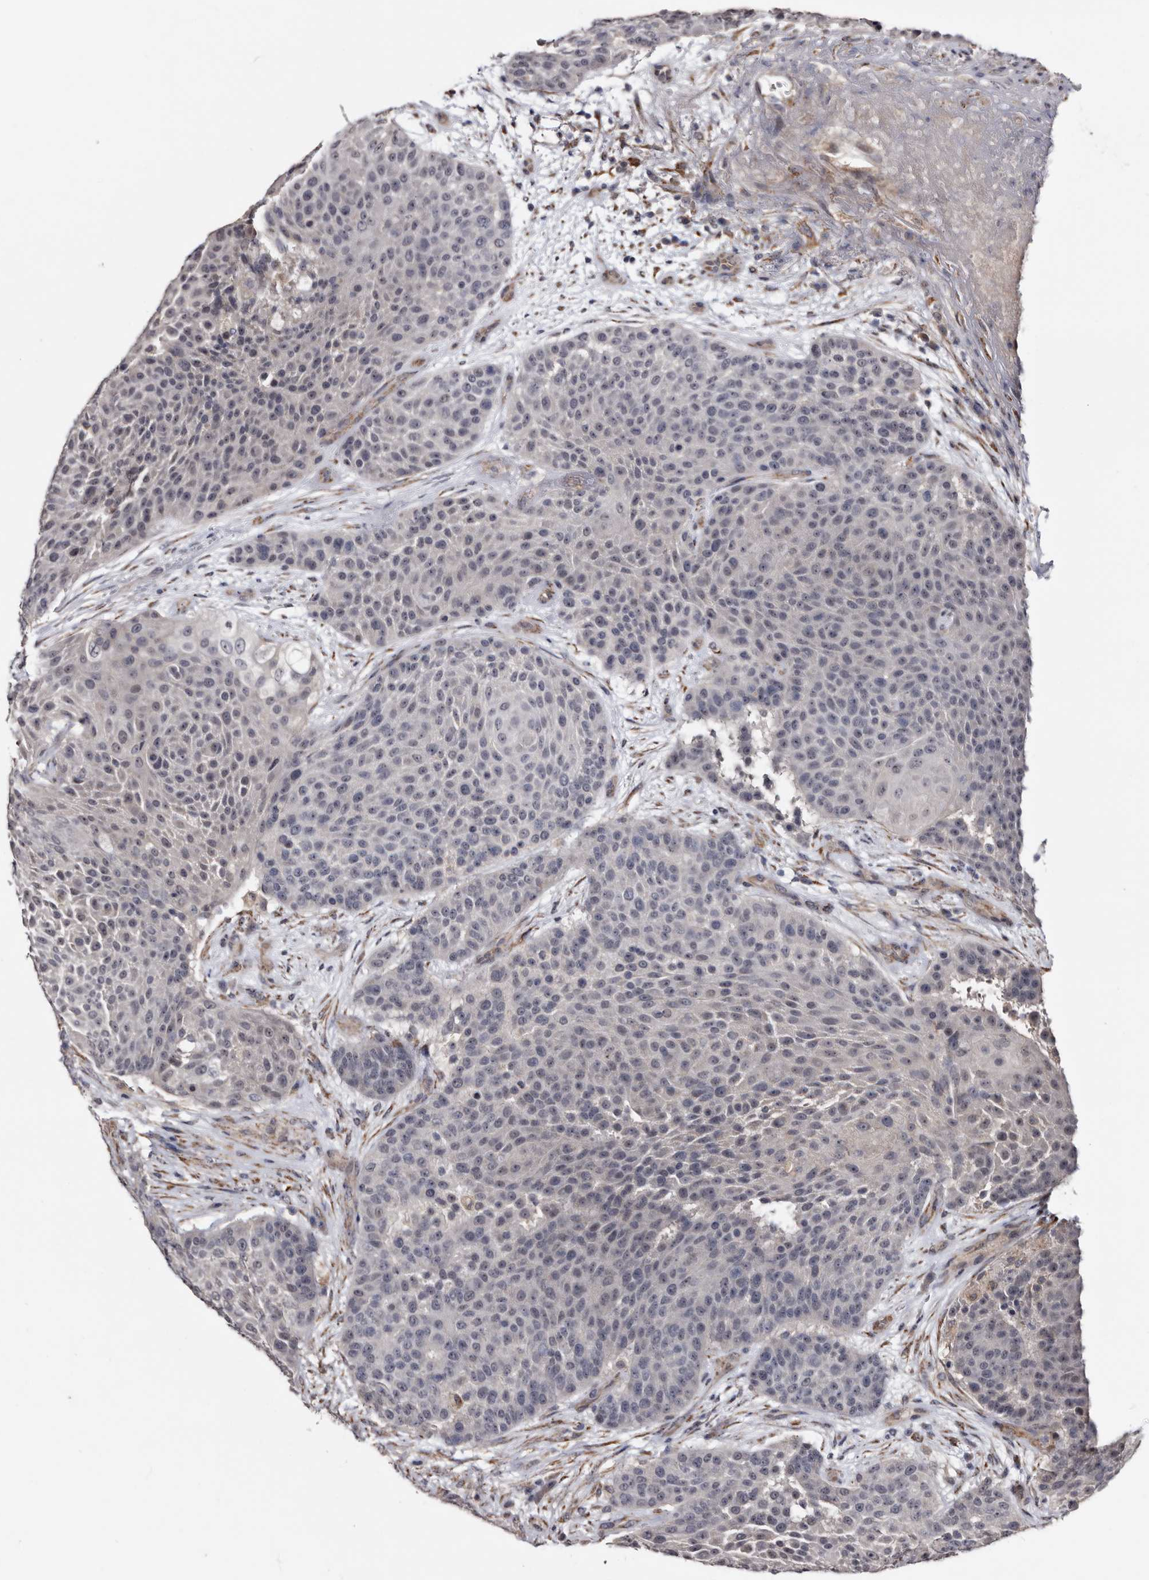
{"staining": {"intensity": "negative", "quantity": "none", "location": "none"}, "tissue": "urothelial cancer", "cell_type": "Tumor cells", "image_type": "cancer", "snomed": [{"axis": "morphology", "description": "Urothelial carcinoma, High grade"}, {"axis": "topography", "description": "Urinary bladder"}], "caption": "This is a histopathology image of immunohistochemistry (IHC) staining of urothelial carcinoma (high-grade), which shows no staining in tumor cells.", "gene": "ARMCX2", "patient": {"sex": "female", "age": 63}}